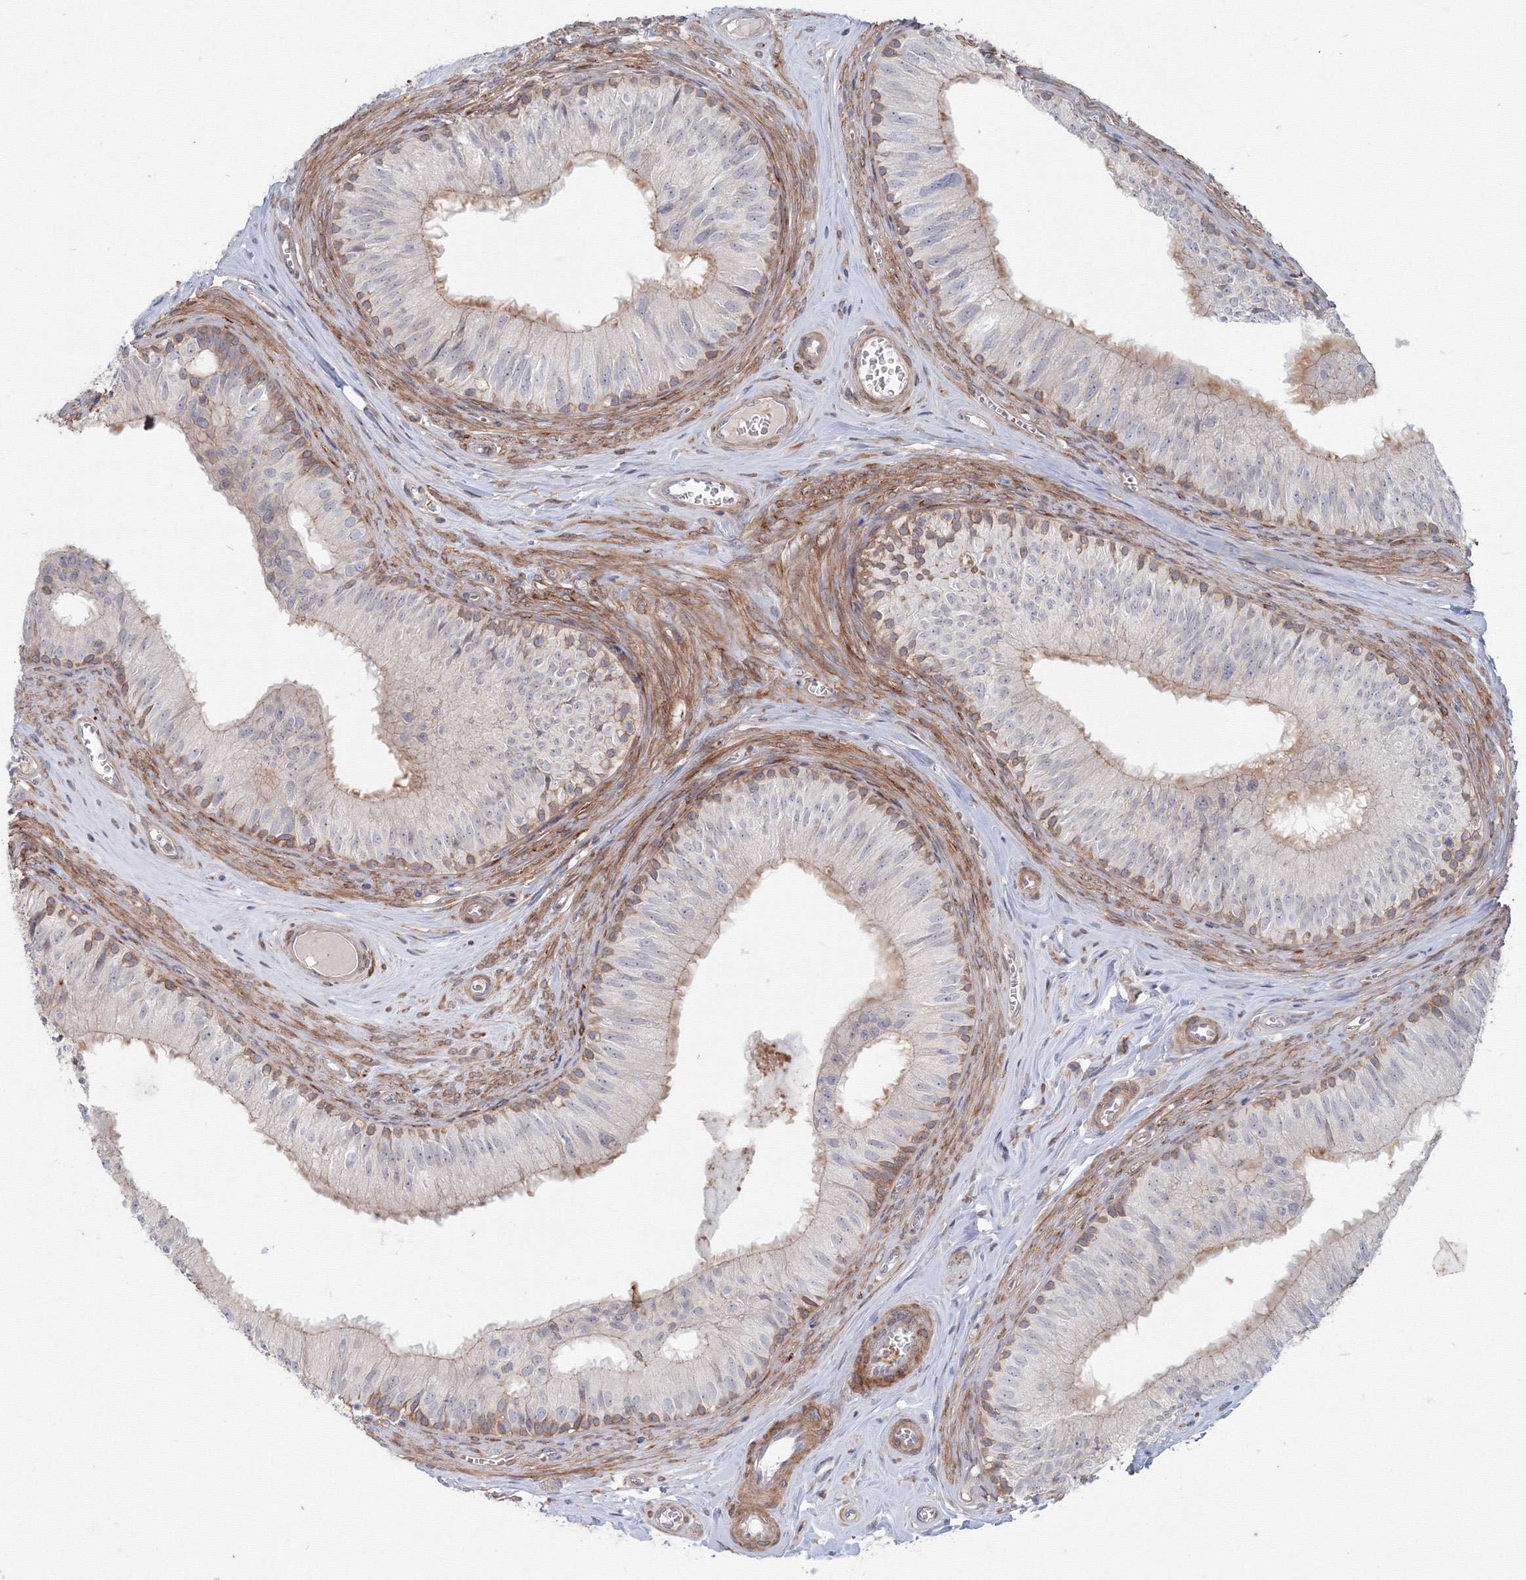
{"staining": {"intensity": "moderate", "quantity": "<25%", "location": "cytoplasmic/membranous"}, "tissue": "epididymis", "cell_type": "Glandular cells", "image_type": "normal", "snomed": [{"axis": "morphology", "description": "Normal tissue, NOS"}, {"axis": "topography", "description": "Epididymis"}], "caption": "IHC of normal human epididymis displays low levels of moderate cytoplasmic/membranous positivity in about <25% of glandular cells.", "gene": "SH3PXD2A", "patient": {"sex": "male", "age": 46}}